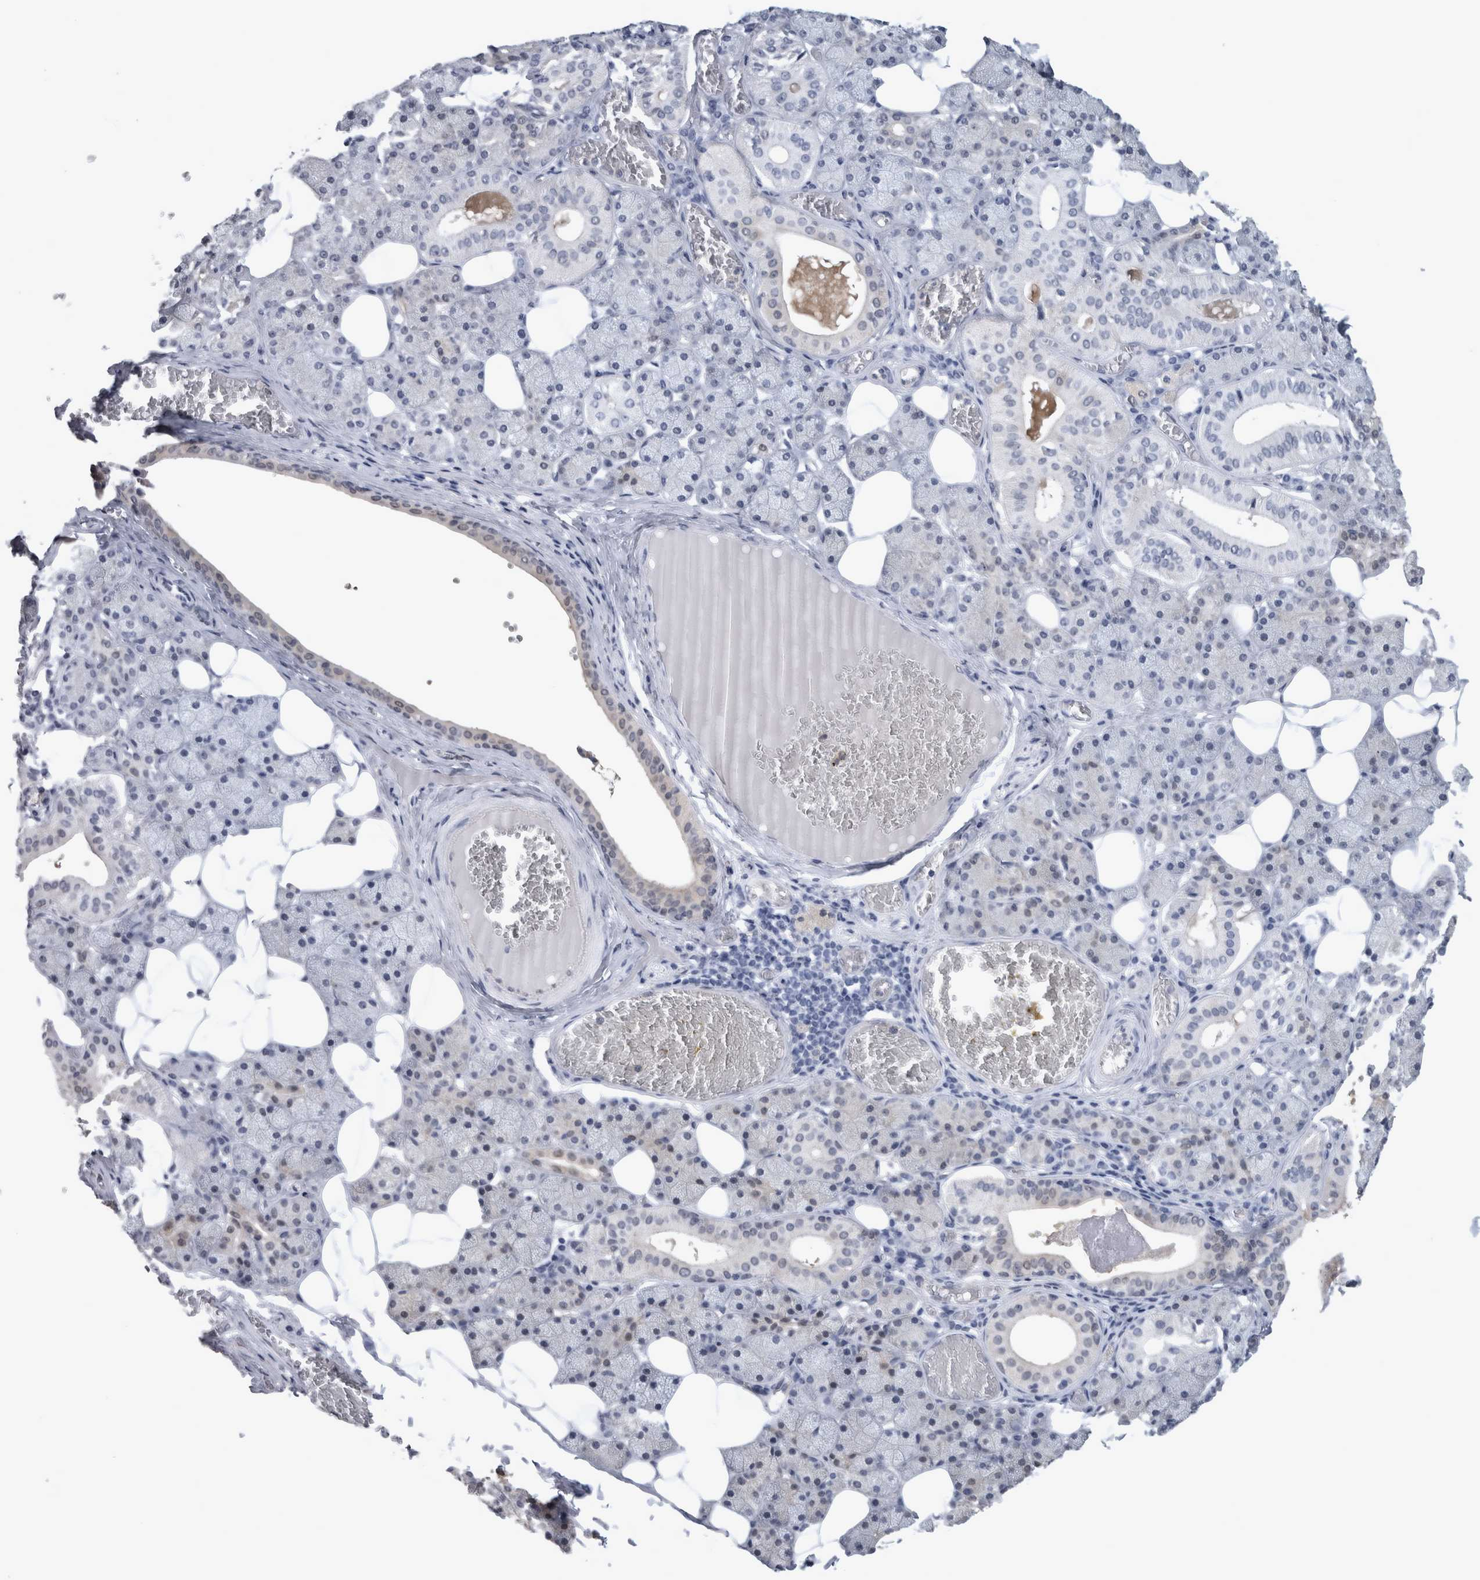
{"staining": {"intensity": "strong", "quantity": "<25%", "location": "cytoplasmic/membranous,nuclear"}, "tissue": "salivary gland", "cell_type": "Glandular cells", "image_type": "normal", "snomed": [{"axis": "morphology", "description": "Normal tissue, NOS"}, {"axis": "topography", "description": "Salivary gland"}], "caption": "Normal salivary gland reveals strong cytoplasmic/membranous,nuclear expression in approximately <25% of glandular cells, visualized by immunohistochemistry.", "gene": "NAPRT", "patient": {"sex": "female", "age": 33}}